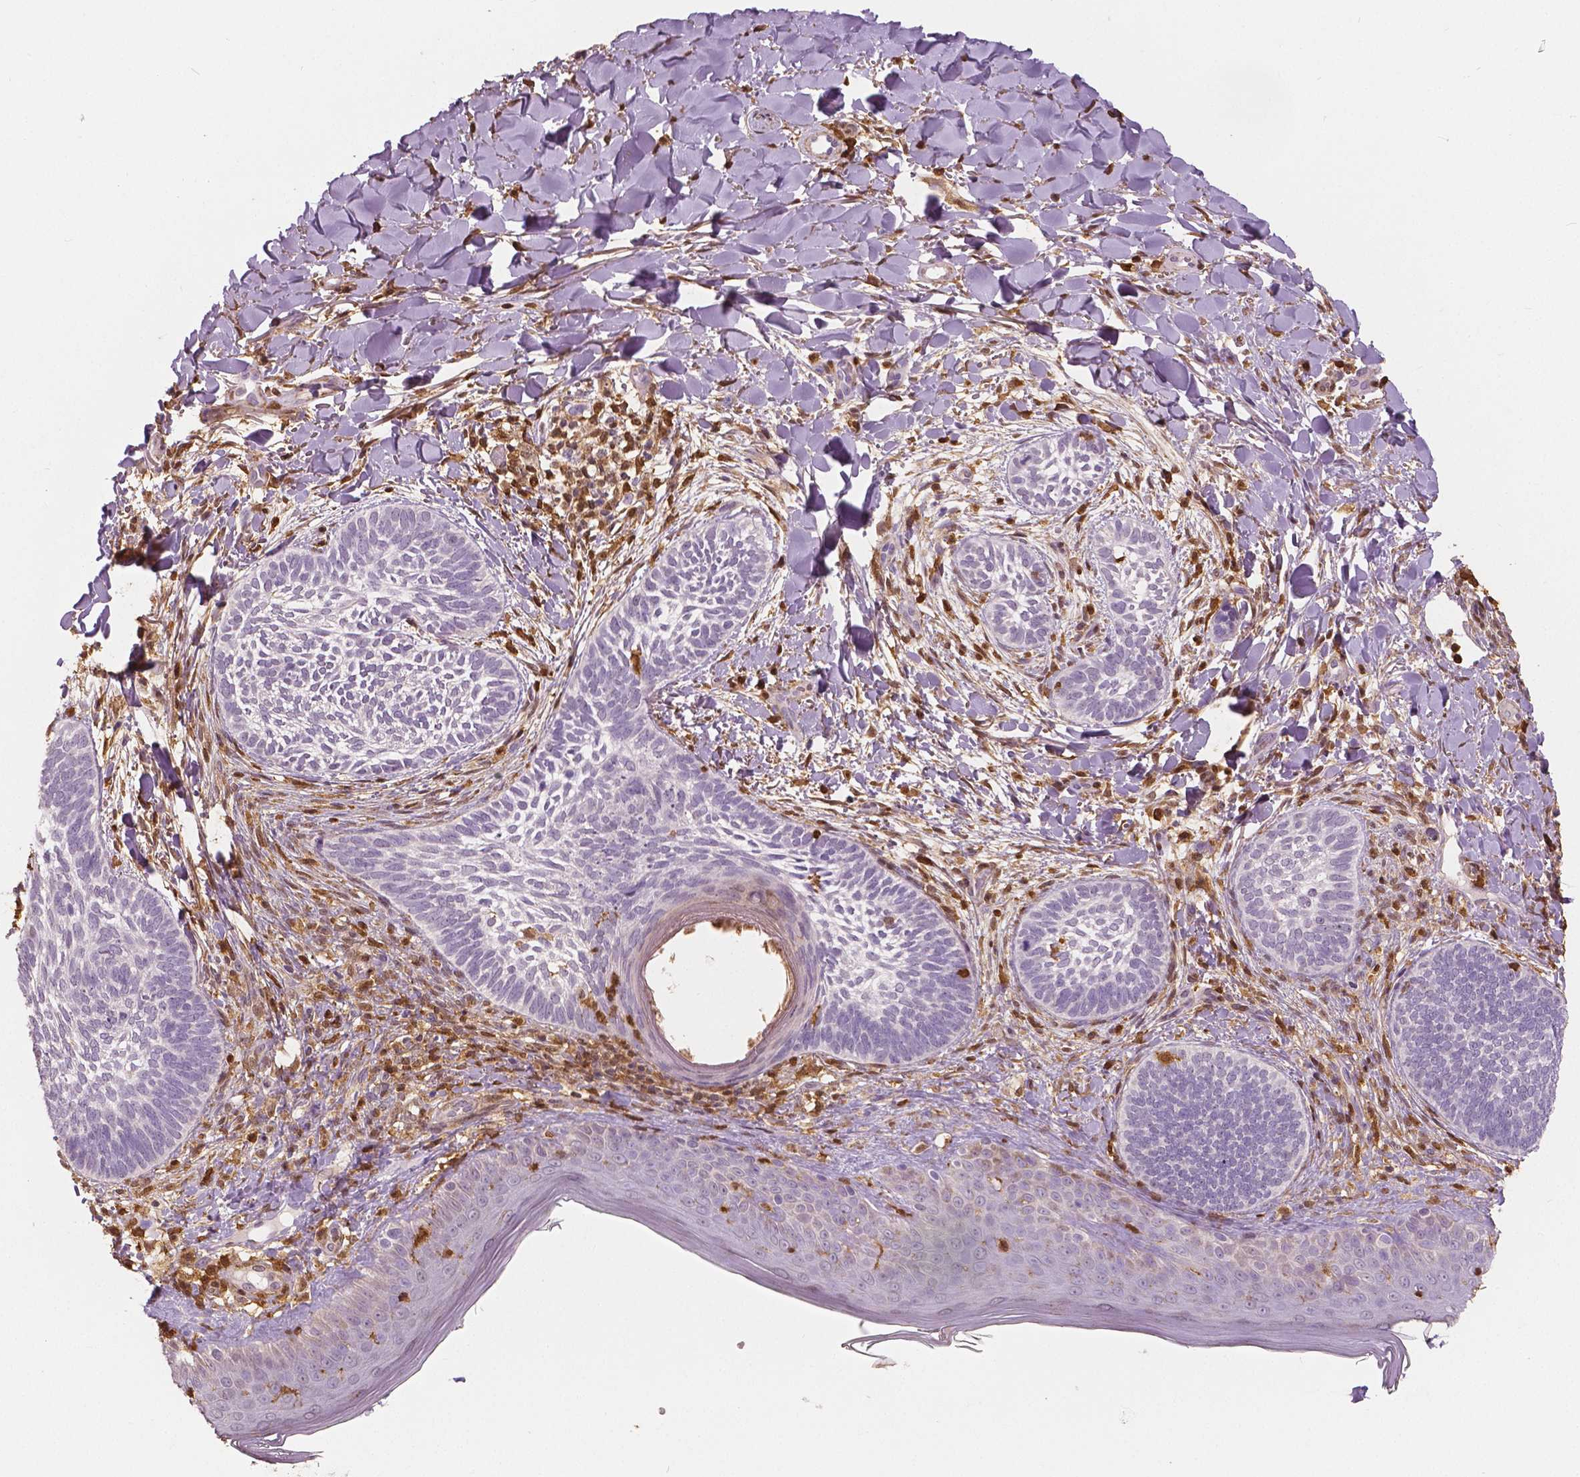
{"staining": {"intensity": "negative", "quantity": "none", "location": "none"}, "tissue": "skin cancer", "cell_type": "Tumor cells", "image_type": "cancer", "snomed": [{"axis": "morphology", "description": "Normal tissue, NOS"}, {"axis": "morphology", "description": "Basal cell carcinoma"}, {"axis": "topography", "description": "Skin"}], "caption": "IHC photomicrograph of skin cancer stained for a protein (brown), which displays no staining in tumor cells.", "gene": "S100A4", "patient": {"sex": "male", "age": 46}}